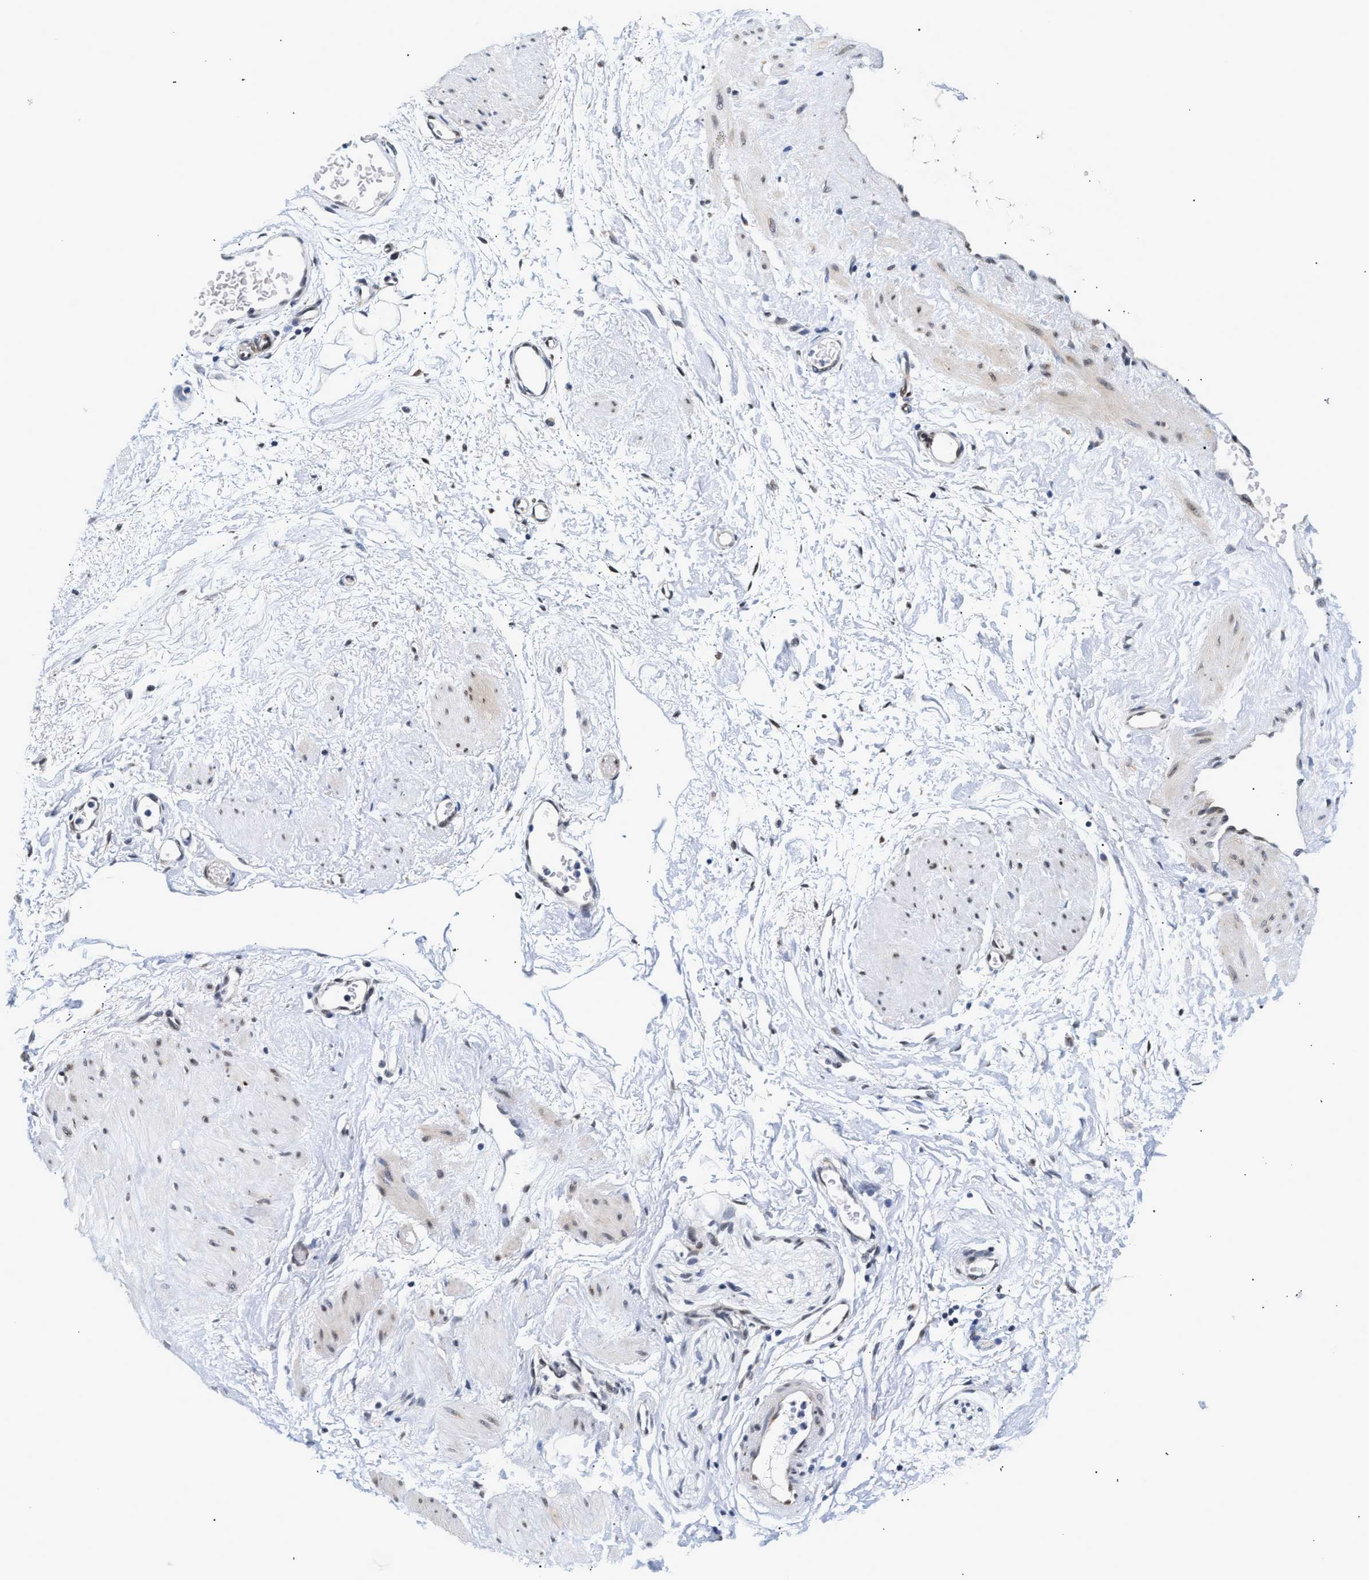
{"staining": {"intensity": "negative", "quantity": "none", "location": "none"}, "tissue": "adipose tissue", "cell_type": "Adipocytes", "image_type": "normal", "snomed": [{"axis": "morphology", "description": "Normal tissue, NOS"}, {"axis": "topography", "description": "Soft tissue"}], "caption": "Immunohistochemistry photomicrograph of normal adipose tissue: human adipose tissue stained with DAB displays no significant protein positivity in adipocytes. (DAB immunohistochemistry visualized using brightfield microscopy, high magnification).", "gene": "THOC1", "patient": {"sex": "male", "age": 72}}